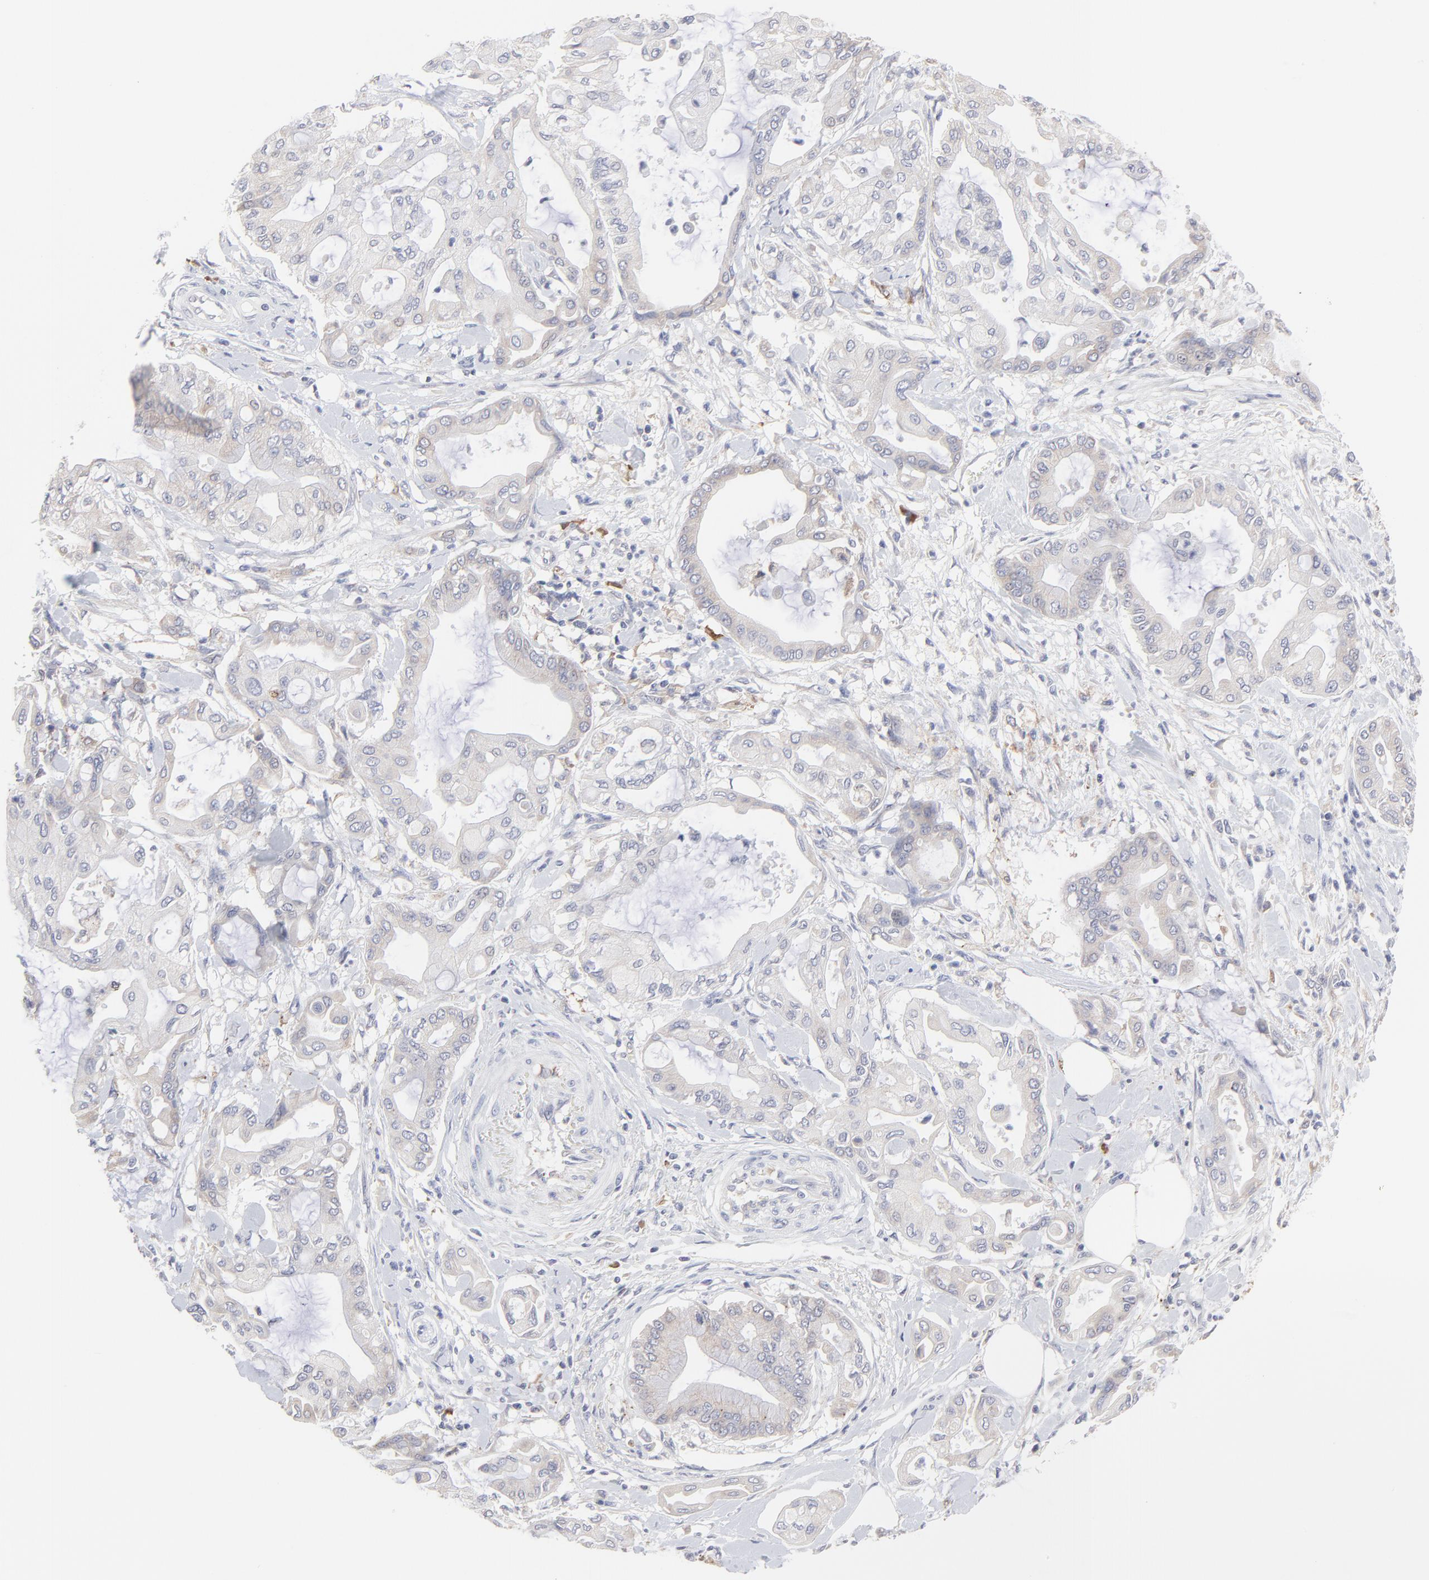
{"staining": {"intensity": "weak", "quantity": "25%-75%", "location": "cytoplasmic/membranous"}, "tissue": "pancreatic cancer", "cell_type": "Tumor cells", "image_type": "cancer", "snomed": [{"axis": "morphology", "description": "Adenocarcinoma, NOS"}, {"axis": "morphology", "description": "Adenocarcinoma, metastatic, NOS"}, {"axis": "topography", "description": "Lymph node"}, {"axis": "topography", "description": "Pancreas"}, {"axis": "topography", "description": "Duodenum"}], "caption": "Tumor cells reveal low levels of weak cytoplasmic/membranous positivity in about 25%-75% of cells in human pancreatic metastatic adenocarcinoma. Nuclei are stained in blue.", "gene": "TRIM22", "patient": {"sex": "female", "age": 64}}